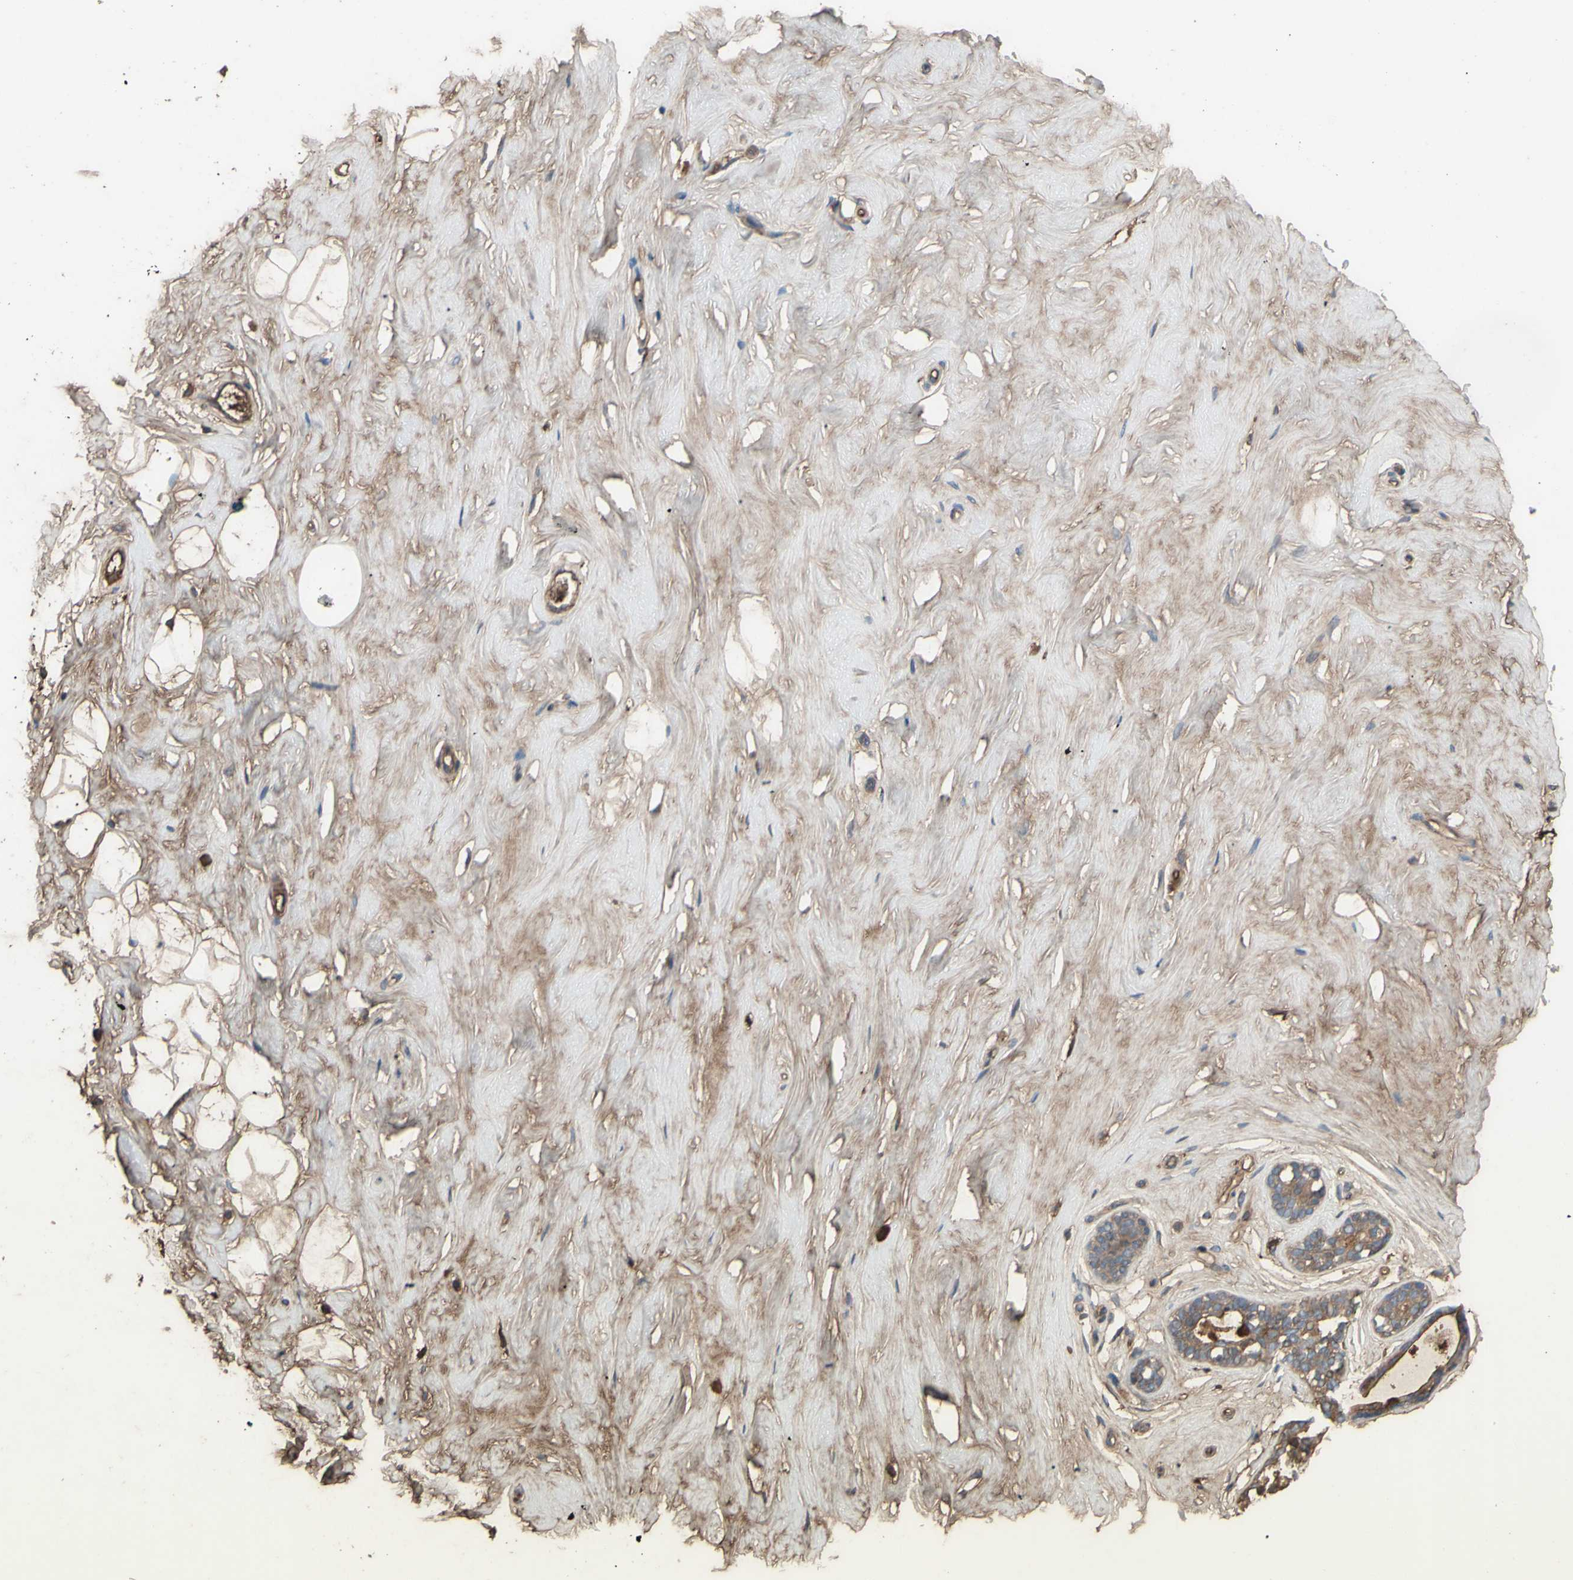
{"staining": {"intensity": "moderate", "quantity": ">75%", "location": "cytoplasmic/membranous"}, "tissue": "breast", "cell_type": "Adipocytes", "image_type": "normal", "snomed": [{"axis": "morphology", "description": "Normal tissue, NOS"}, {"axis": "topography", "description": "Breast"}], "caption": "Adipocytes reveal medium levels of moderate cytoplasmic/membranous positivity in approximately >75% of cells in unremarkable human breast.", "gene": "PTGDS", "patient": {"sex": "female", "age": 23}}